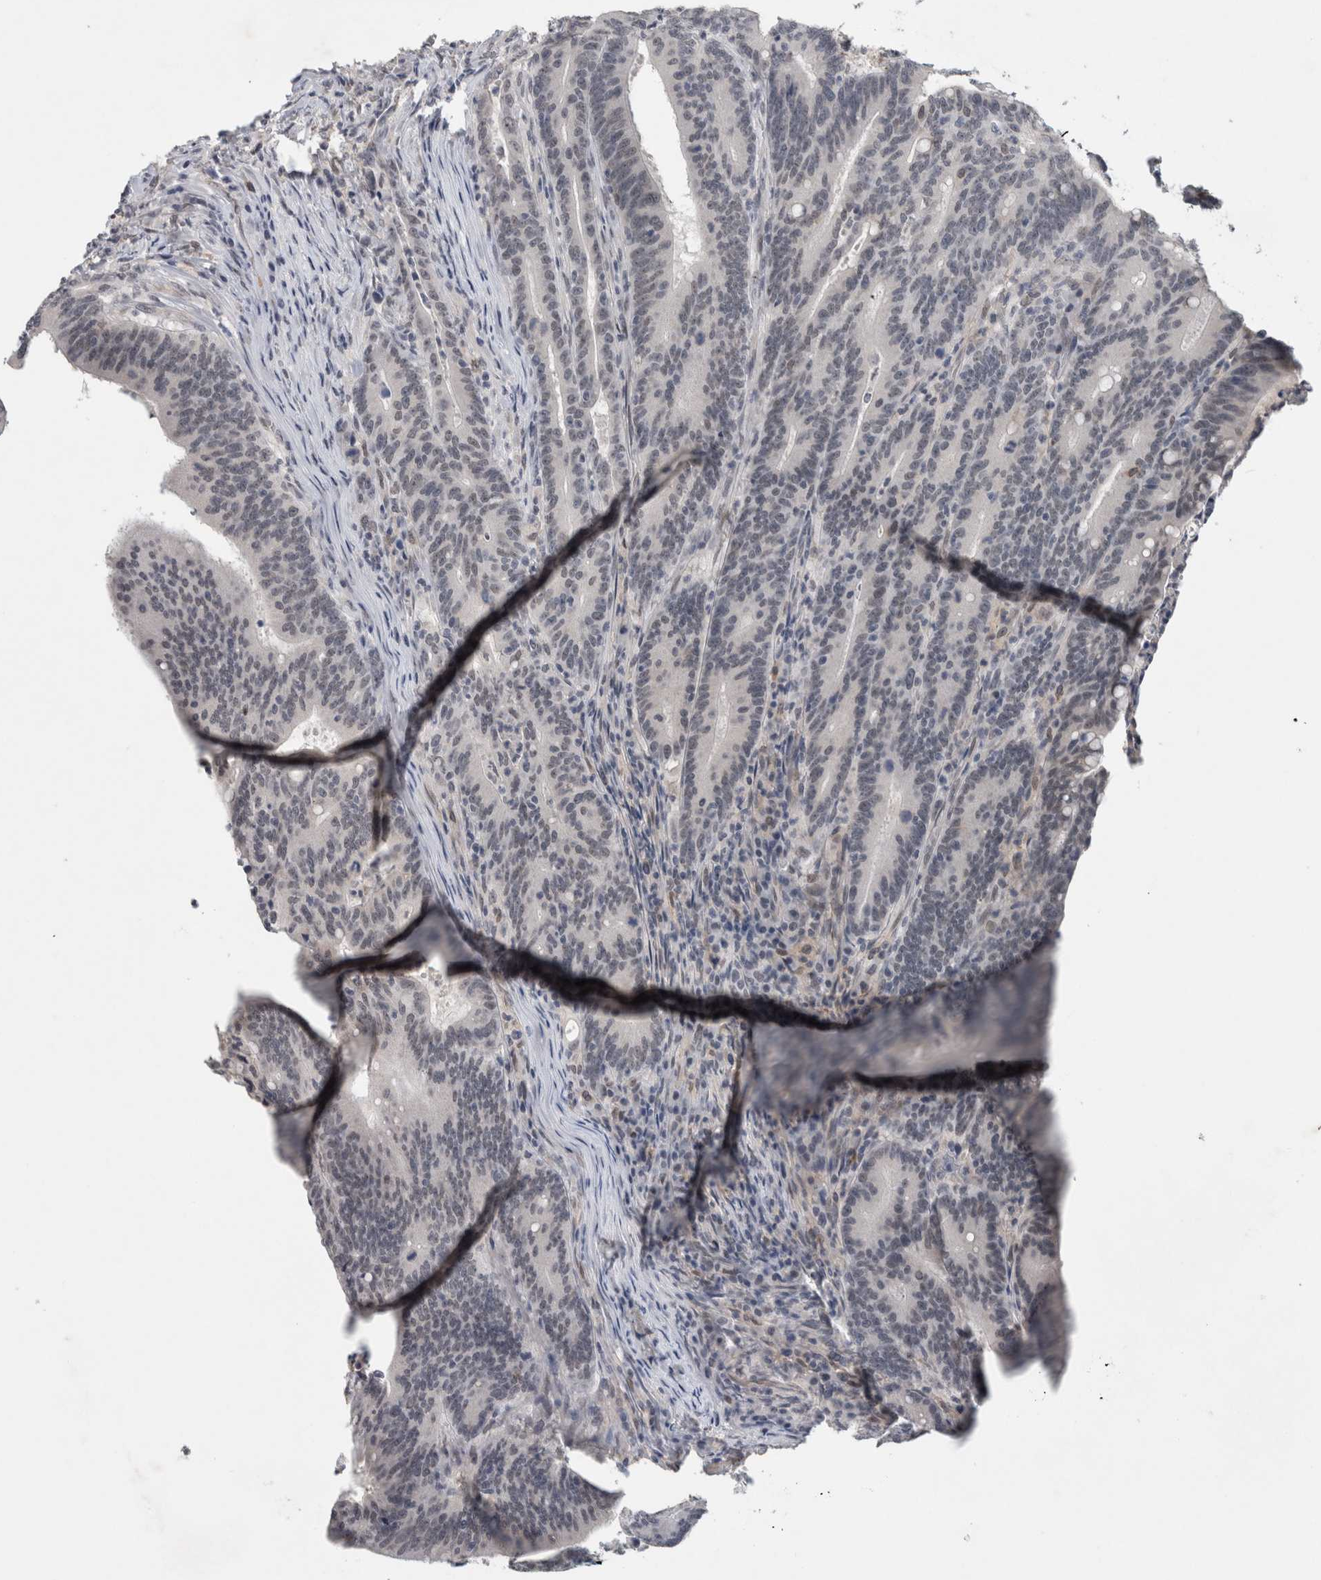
{"staining": {"intensity": "weak", "quantity": "25%-75%", "location": "nuclear"}, "tissue": "colorectal cancer", "cell_type": "Tumor cells", "image_type": "cancer", "snomed": [{"axis": "morphology", "description": "Adenocarcinoma, NOS"}, {"axis": "topography", "description": "Colon"}], "caption": "Immunohistochemistry (IHC) image of neoplastic tissue: human colorectal cancer (adenocarcinoma) stained using immunohistochemistry (IHC) exhibits low levels of weak protein expression localized specifically in the nuclear of tumor cells, appearing as a nuclear brown color.", "gene": "PRXL2A", "patient": {"sex": "female", "age": 66}}